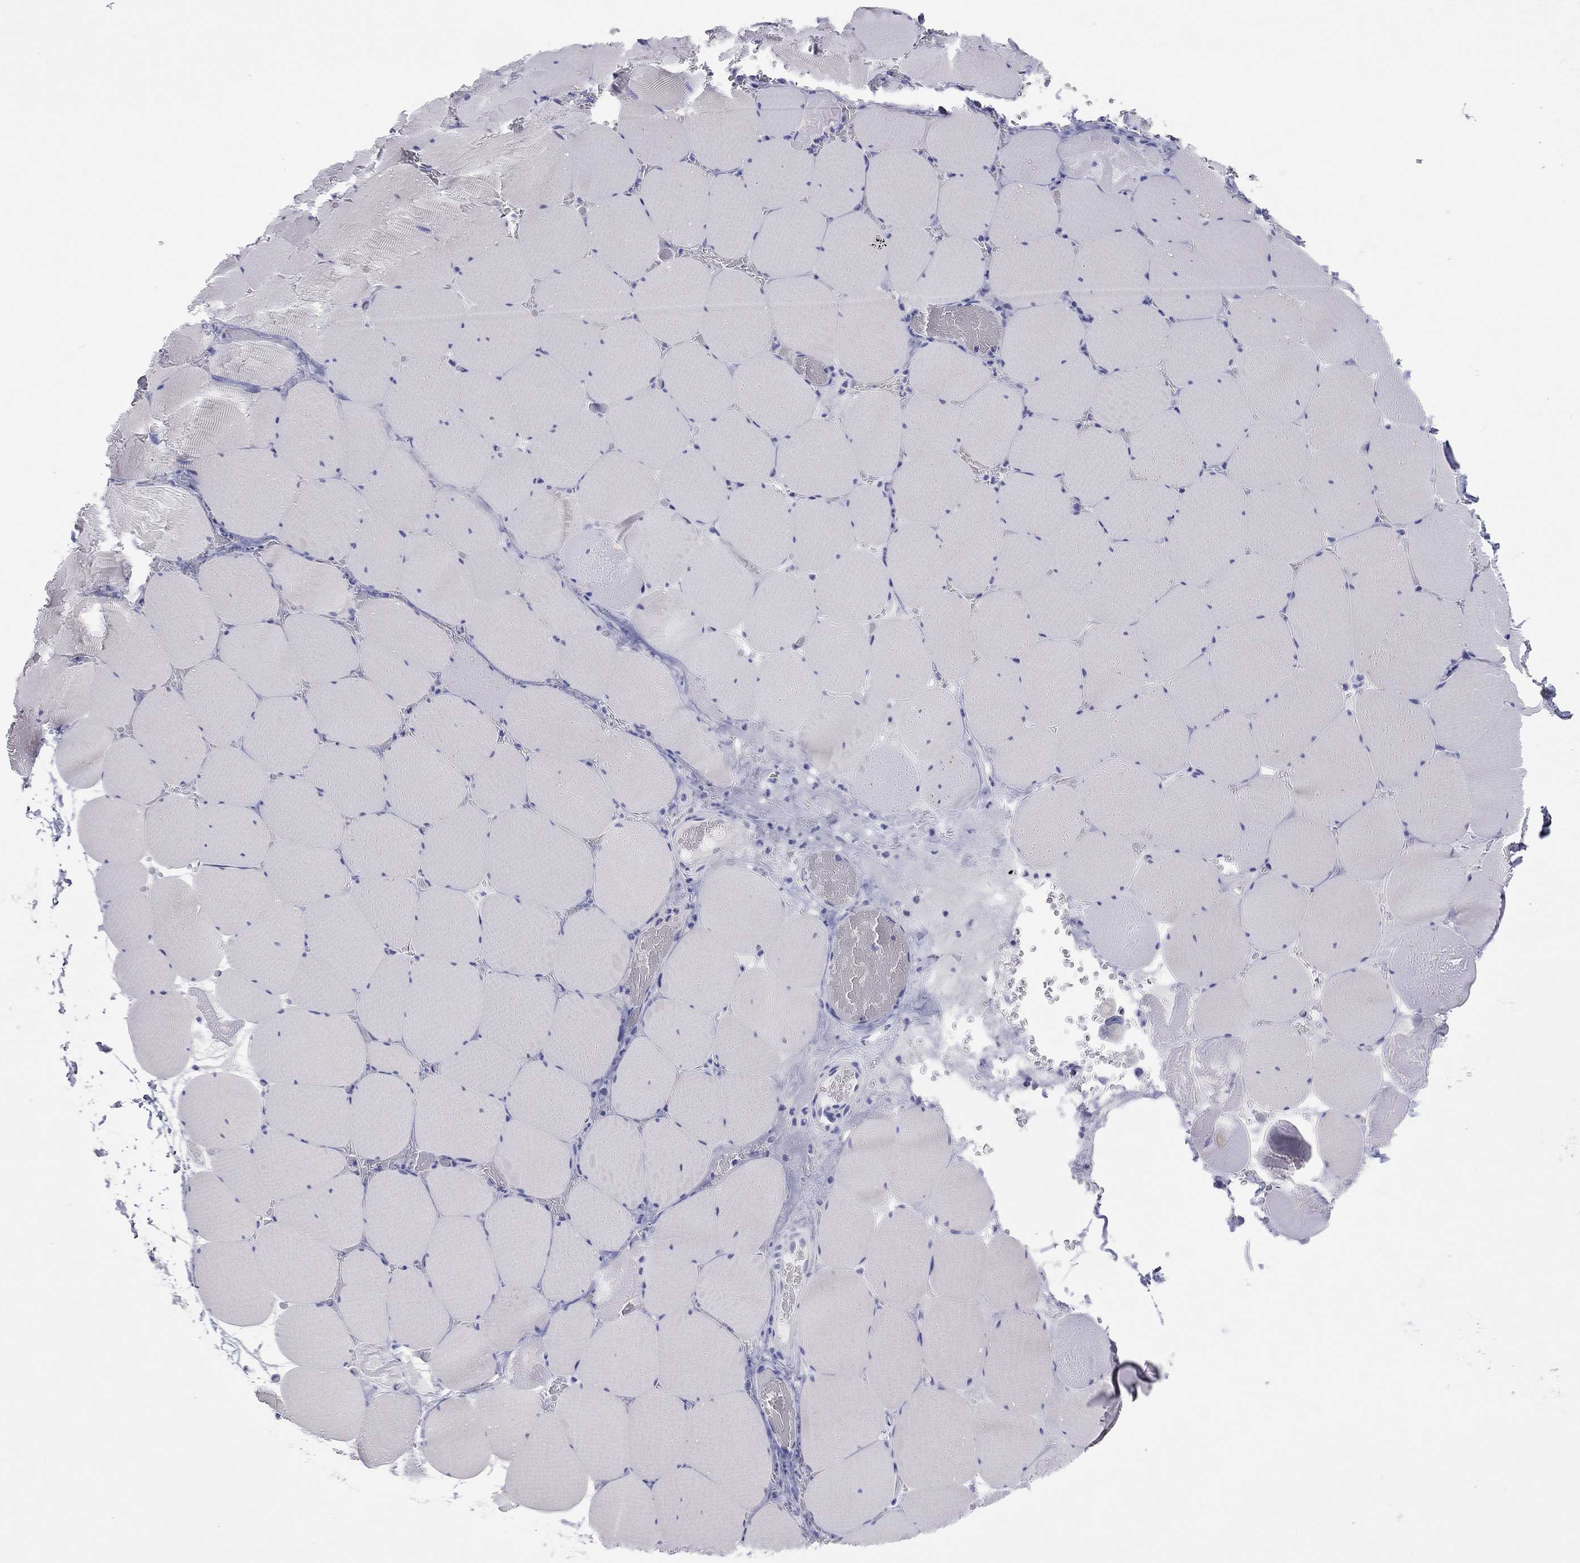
{"staining": {"intensity": "negative", "quantity": "none", "location": "none"}, "tissue": "skeletal muscle", "cell_type": "Myocytes", "image_type": "normal", "snomed": [{"axis": "morphology", "description": "Normal tissue, NOS"}, {"axis": "morphology", "description": "Malignant melanoma, Metastatic site"}, {"axis": "topography", "description": "Skeletal muscle"}], "caption": "Immunohistochemistry of normal skeletal muscle shows no positivity in myocytes.", "gene": "ENSG00000269035", "patient": {"sex": "male", "age": 50}}